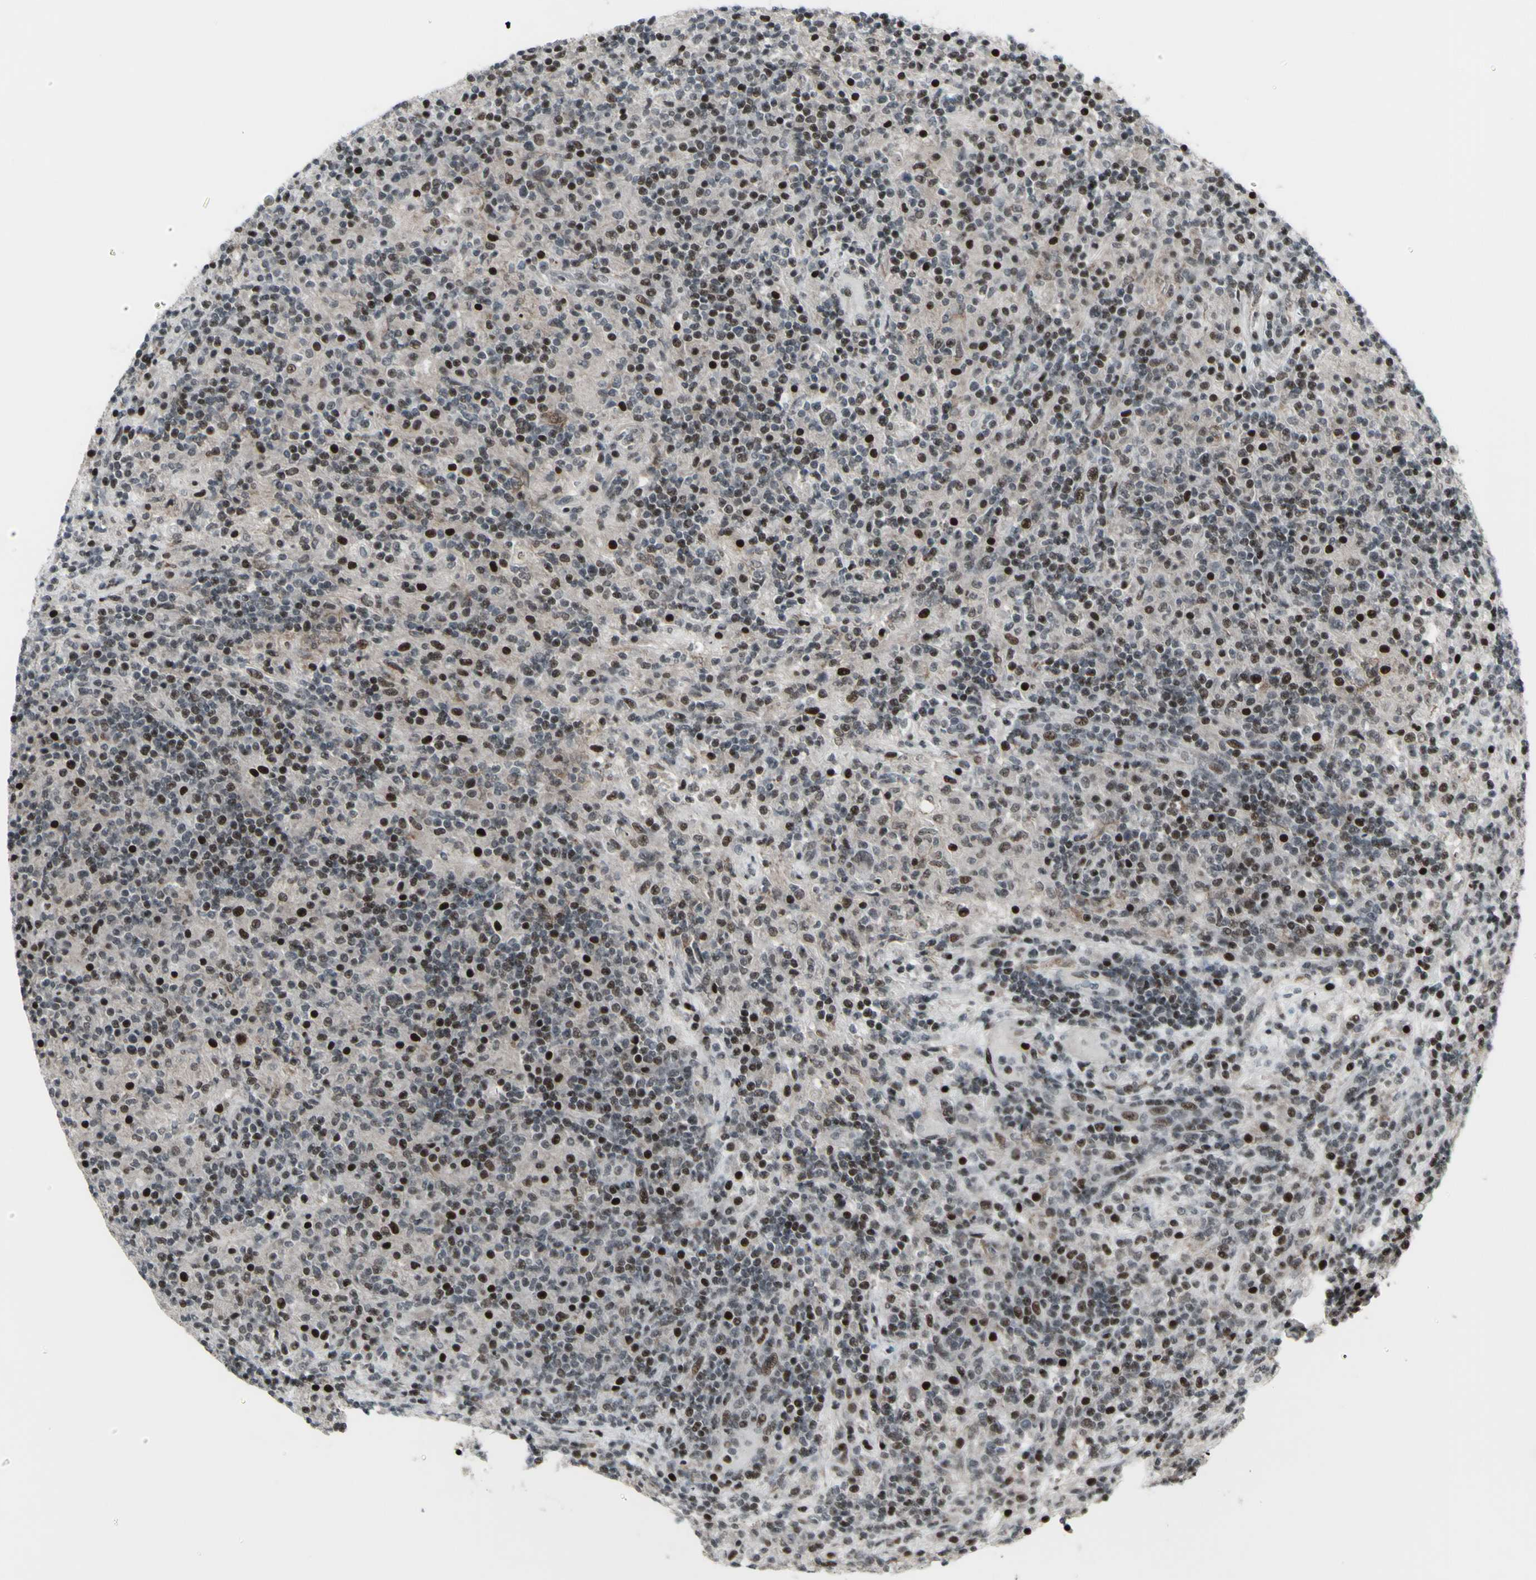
{"staining": {"intensity": "weak", "quantity": "25%-75%", "location": "nuclear"}, "tissue": "lymphoma", "cell_type": "Tumor cells", "image_type": "cancer", "snomed": [{"axis": "morphology", "description": "Hodgkin's disease, NOS"}, {"axis": "topography", "description": "Lymph node"}], "caption": "There is low levels of weak nuclear positivity in tumor cells of Hodgkin's disease, as demonstrated by immunohistochemical staining (brown color).", "gene": "SUPT6H", "patient": {"sex": "male", "age": 70}}